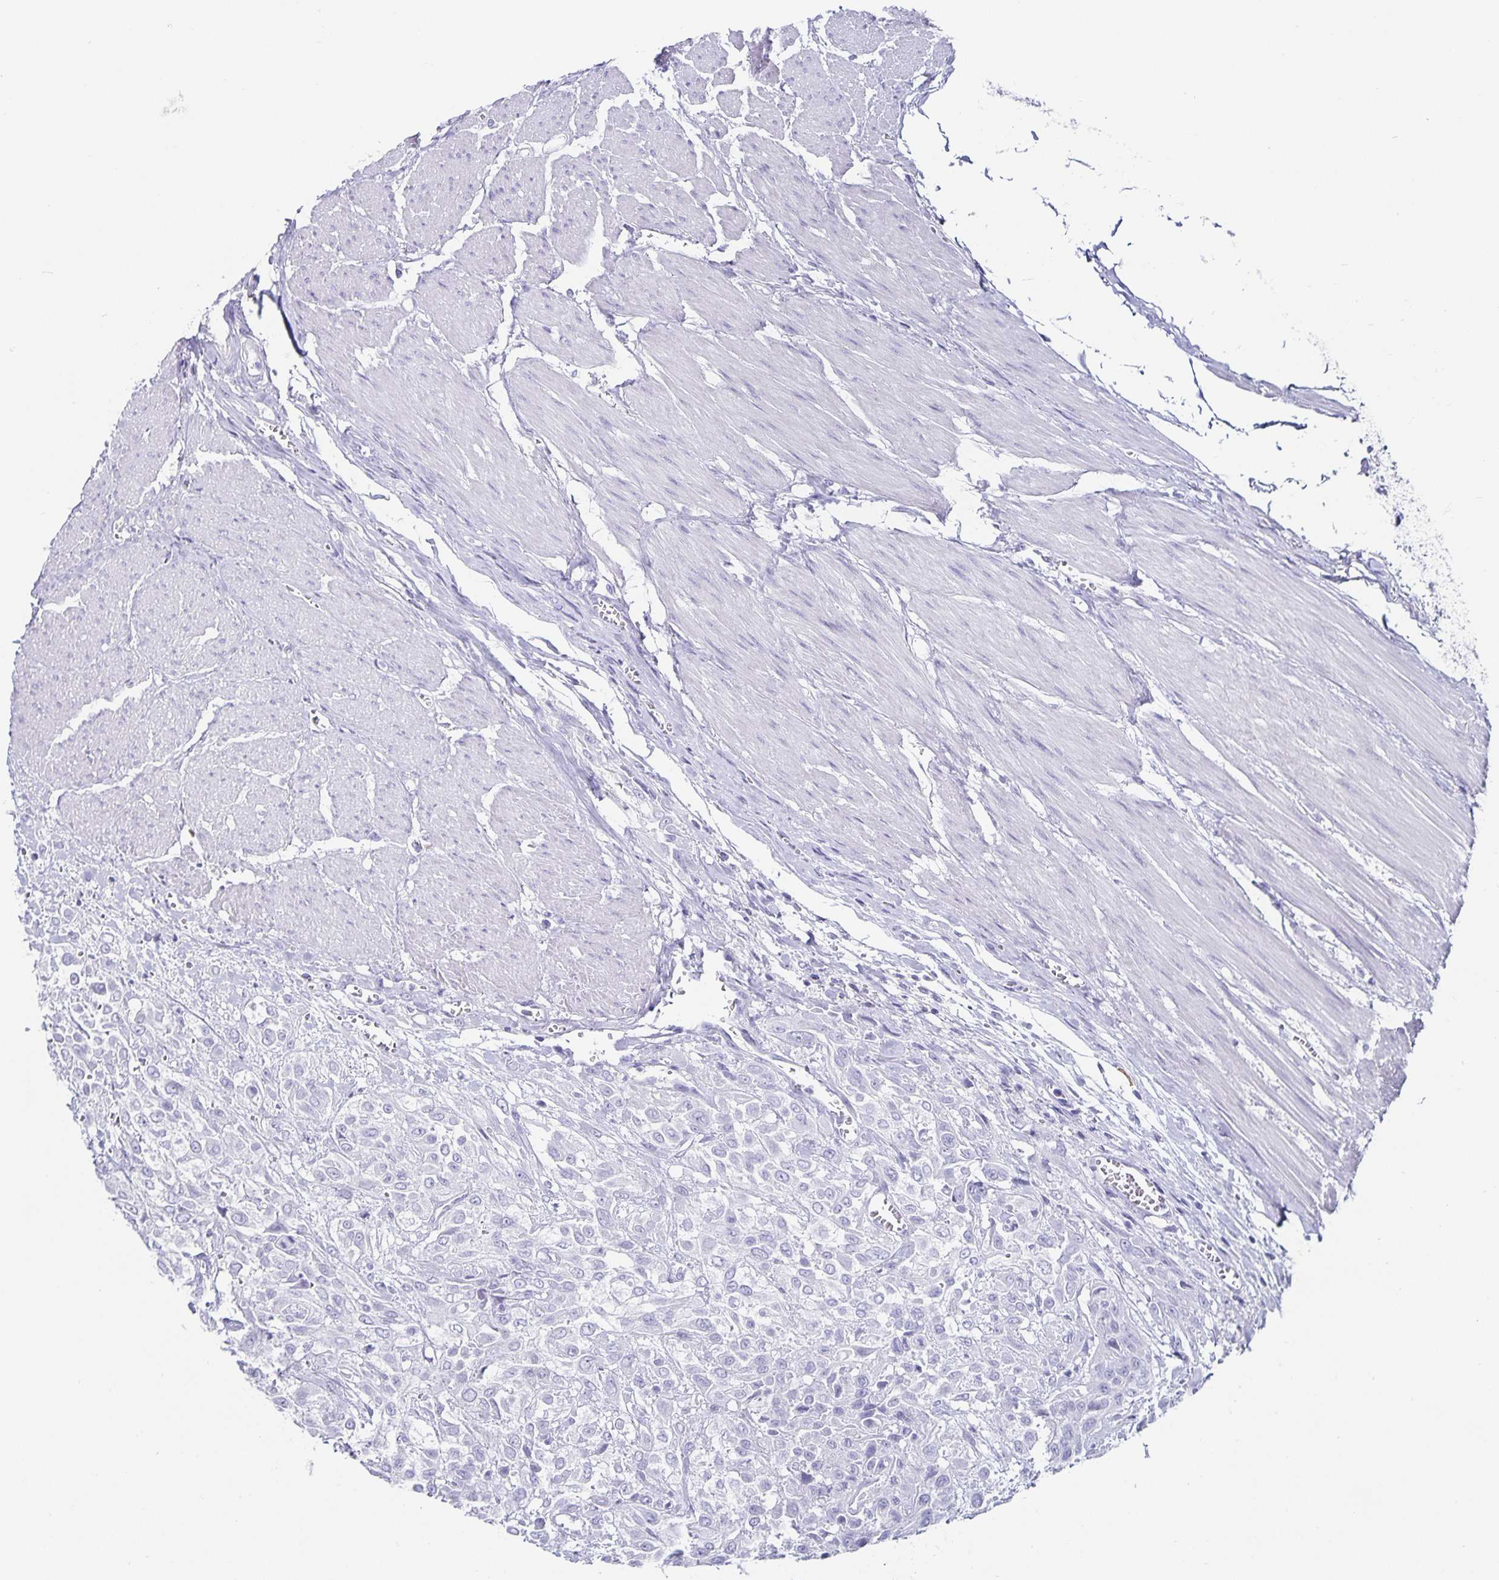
{"staining": {"intensity": "negative", "quantity": "none", "location": "none"}, "tissue": "urothelial cancer", "cell_type": "Tumor cells", "image_type": "cancer", "snomed": [{"axis": "morphology", "description": "Urothelial carcinoma, High grade"}, {"axis": "topography", "description": "Urinary bladder"}], "caption": "Immunohistochemistry (IHC) of high-grade urothelial carcinoma reveals no positivity in tumor cells.", "gene": "CHGA", "patient": {"sex": "male", "age": 57}}